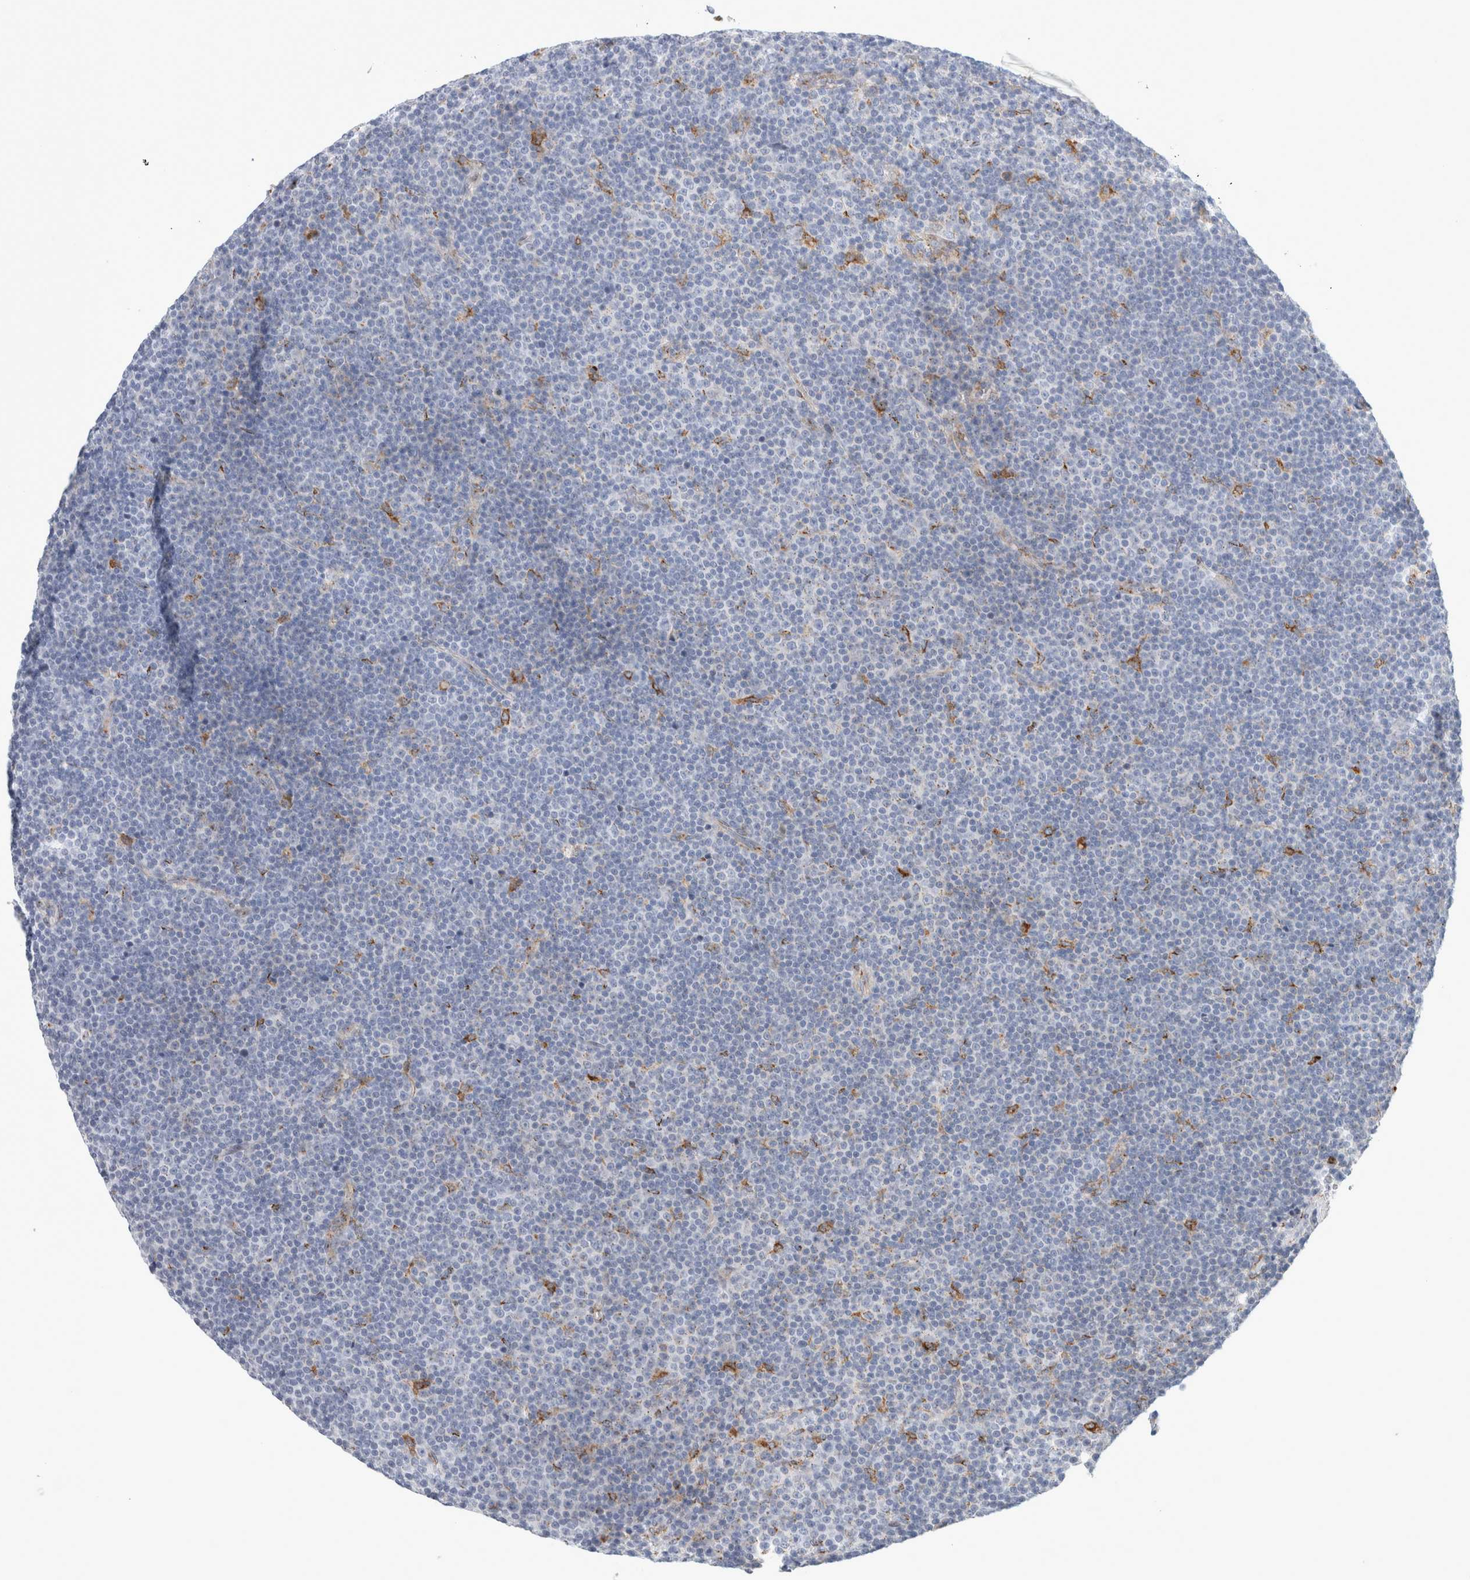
{"staining": {"intensity": "negative", "quantity": "none", "location": "none"}, "tissue": "lymphoma", "cell_type": "Tumor cells", "image_type": "cancer", "snomed": [{"axis": "morphology", "description": "Malignant lymphoma, non-Hodgkin's type, Low grade"}, {"axis": "topography", "description": "Lymph node"}], "caption": "DAB (3,3'-diaminobenzidine) immunohistochemical staining of human low-grade malignant lymphoma, non-Hodgkin's type demonstrates no significant staining in tumor cells.", "gene": "MCFD2", "patient": {"sex": "female", "age": 67}}